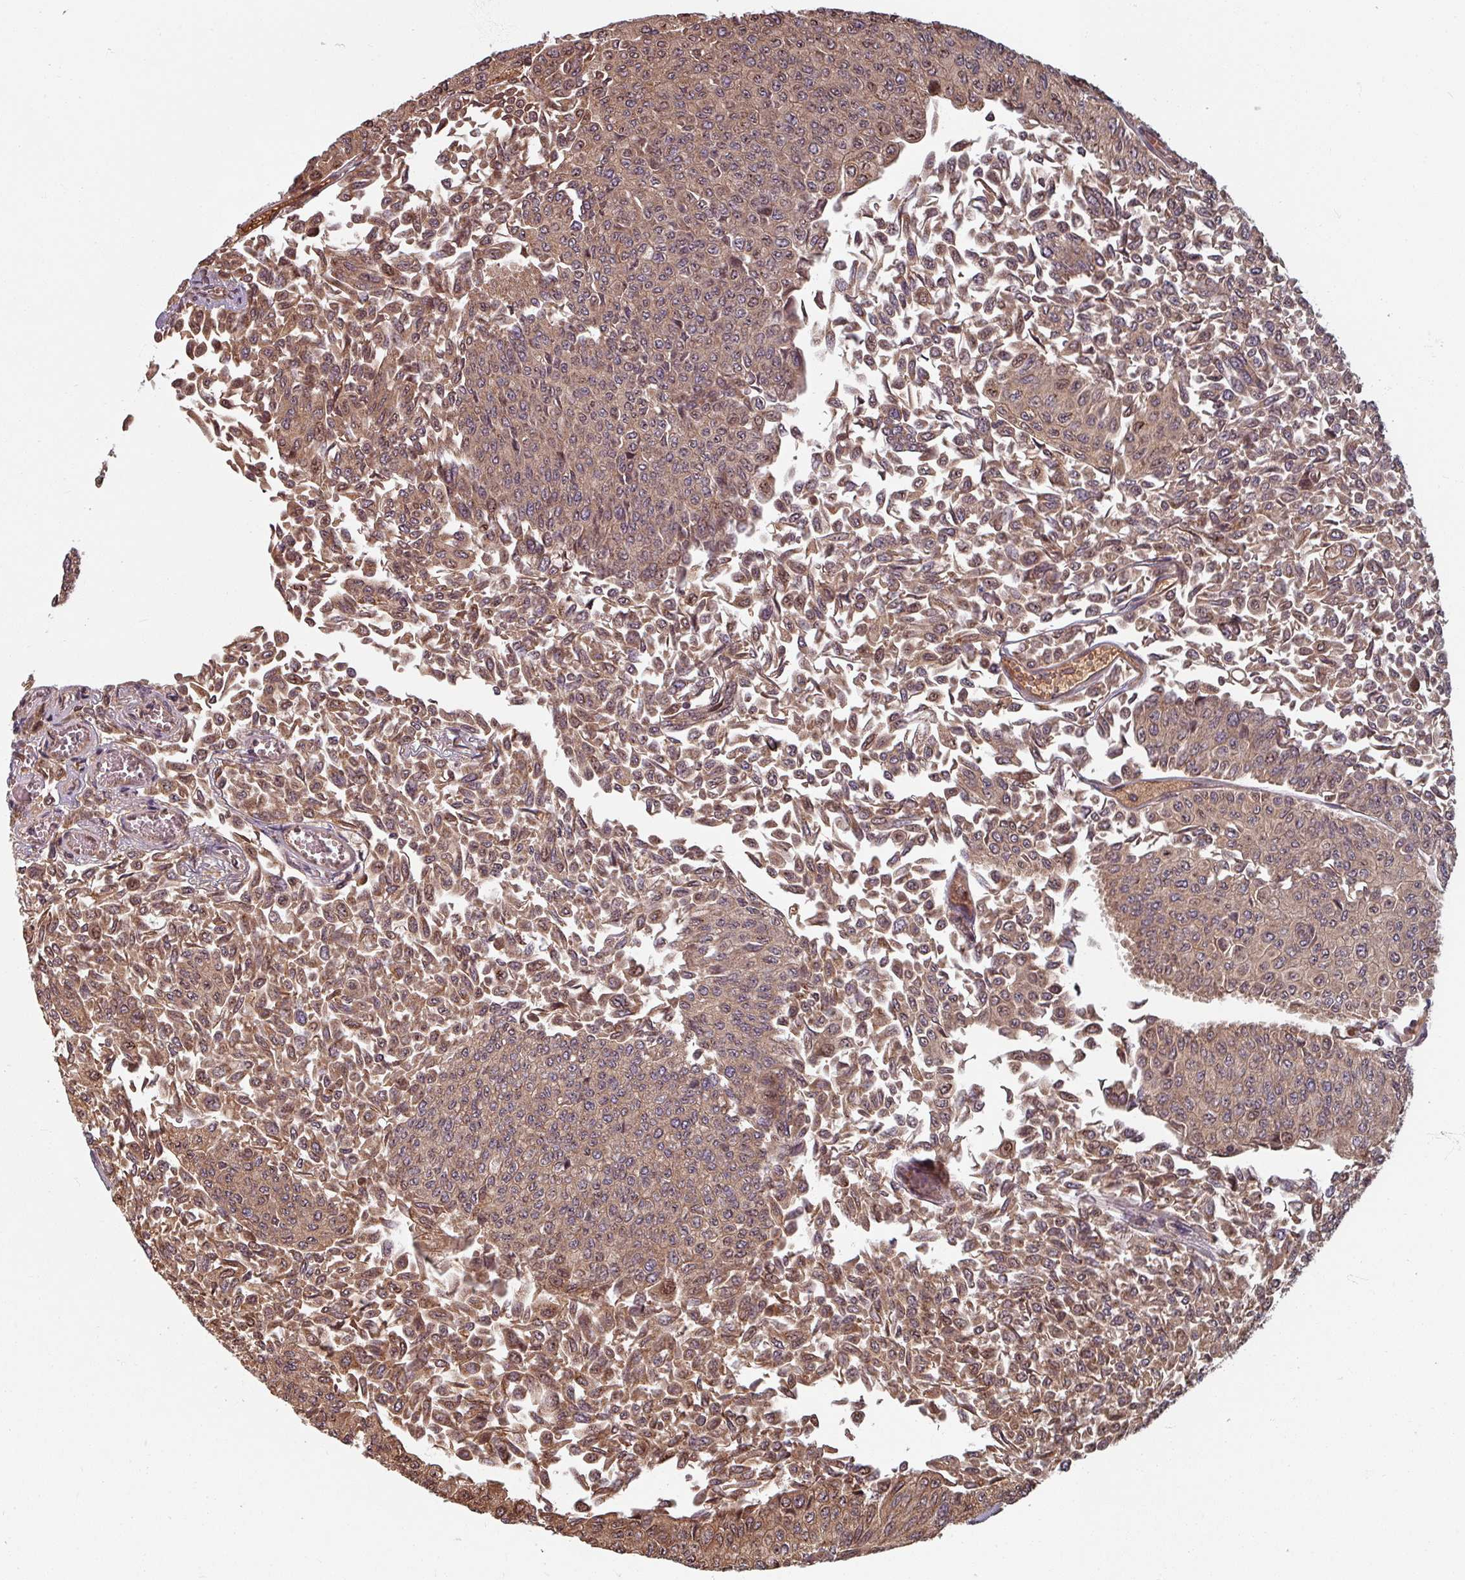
{"staining": {"intensity": "moderate", "quantity": ">75%", "location": "cytoplasmic/membranous,nuclear"}, "tissue": "urothelial cancer", "cell_type": "Tumor cells", "image_type": "cancer", "snomed": [{"axis": "morphology", "description": "Urothelial carcinoma, NOS"}, {"axis": "topography", "description": "Urinary bladder"}], "caption": "Immunohistochemistry staining of transitional cell carcinoma, which demonstrates medium levels of moderate cytoplasmic/membranous and nuclear staining in approximately >75% of tumor cells indicating moderate cytoplasmic/membranous and nuclear protein expression. The staining was performed using DAB (brown) for protein detection and nuclei were counterstained in hematoxylin (blue).", "gene": "EID1", "patient": {"sex": "male", "age": 59}}